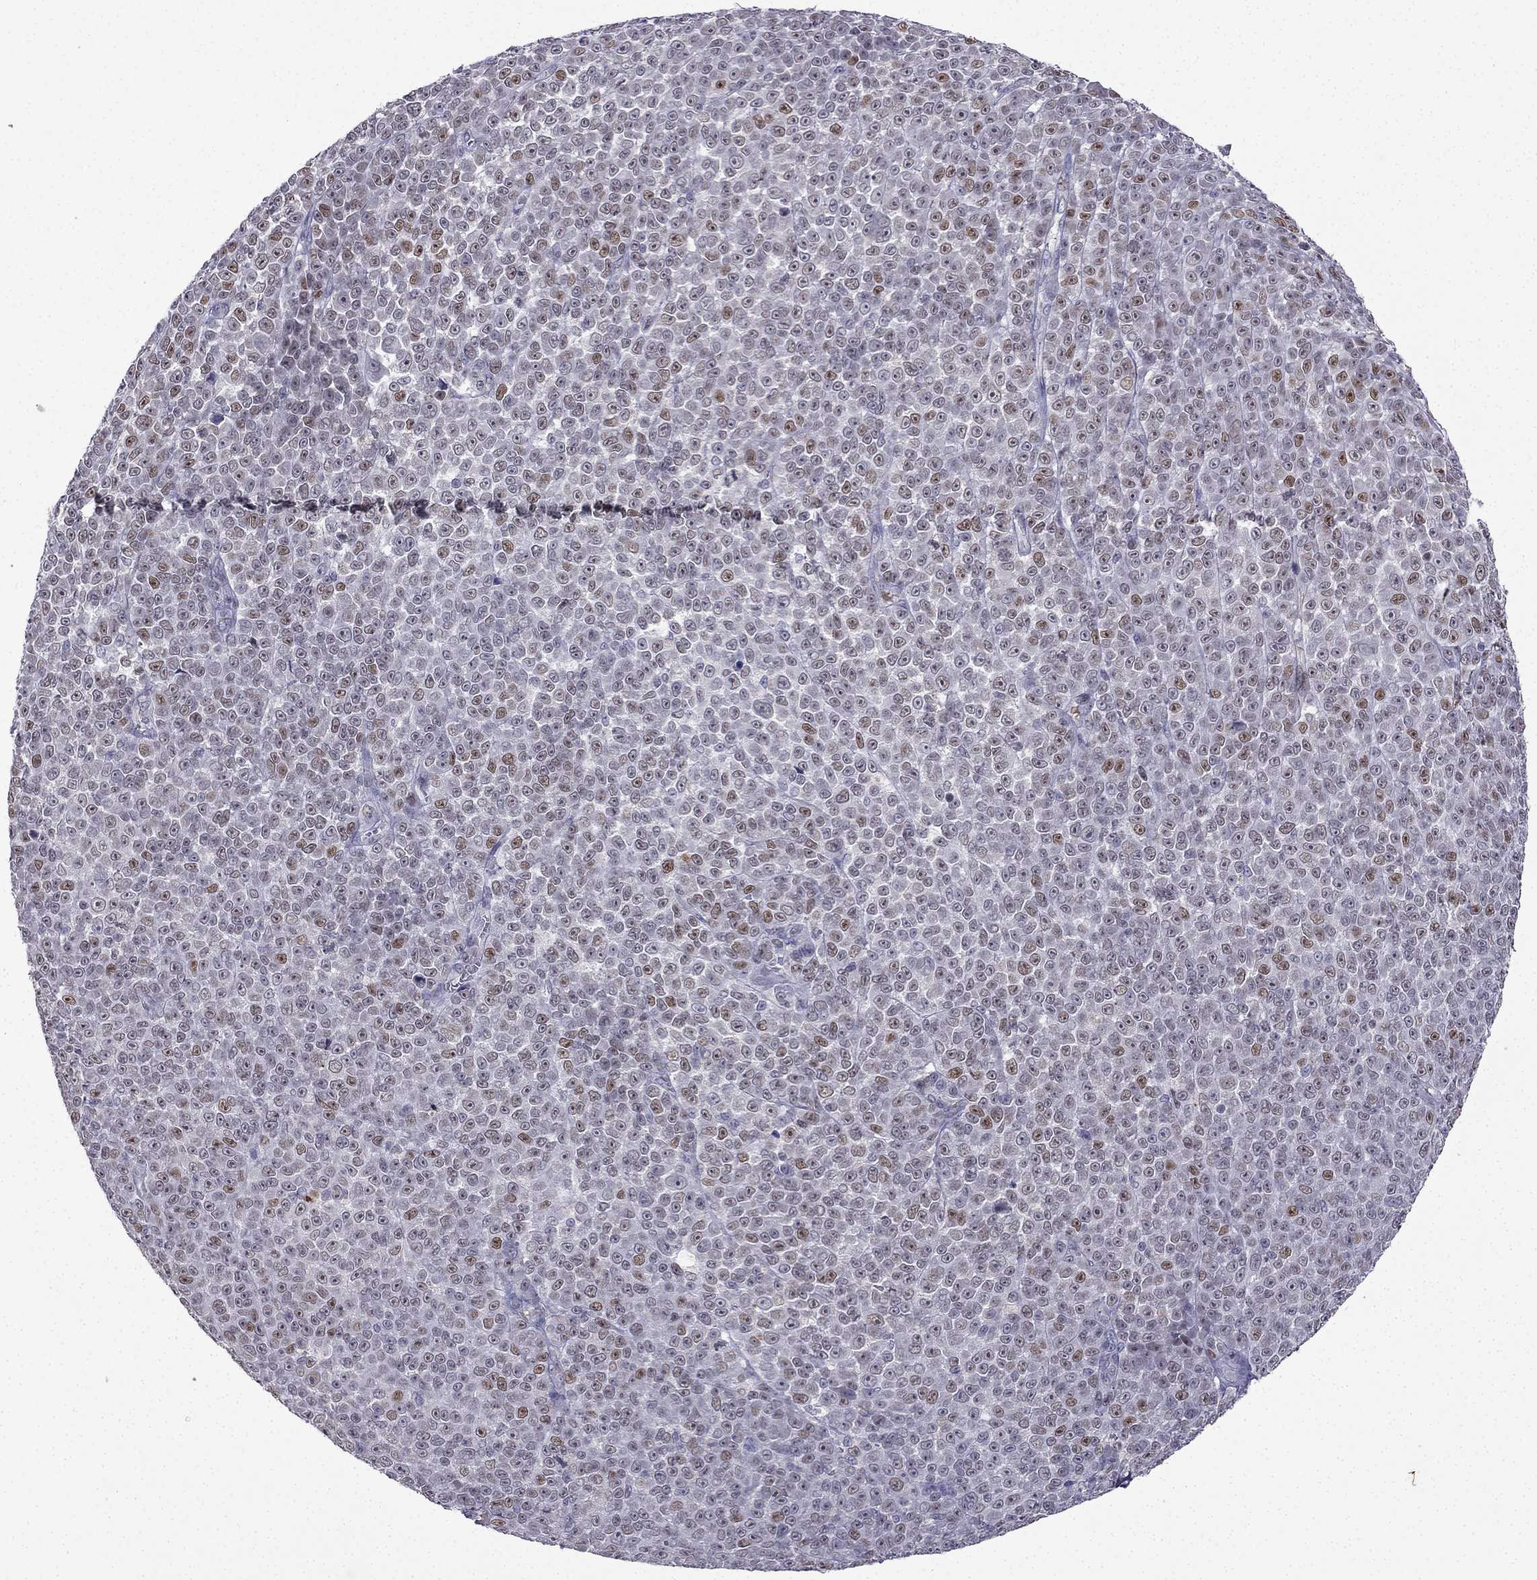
{"staining": {"intensity": "moderate", "quantity": "<25%", "location": "nuclear"}, "tissue": "melanoma", "cell_type": "Tumor cells", "image_type": "cancer", "snomed": [{"axis": "morphology", "description": "Malignant melanoma, NOS"}, {"axis": "topography", "description": "Skin"}], "caption": "A histopathology image showing moderate nuclear expression in approximately <25% of tumor cells in melanoma, as visualized by brown immunohistochemical staining.", "gene": "UHRF1", "patient": {"sex": "female", "age": 95}}